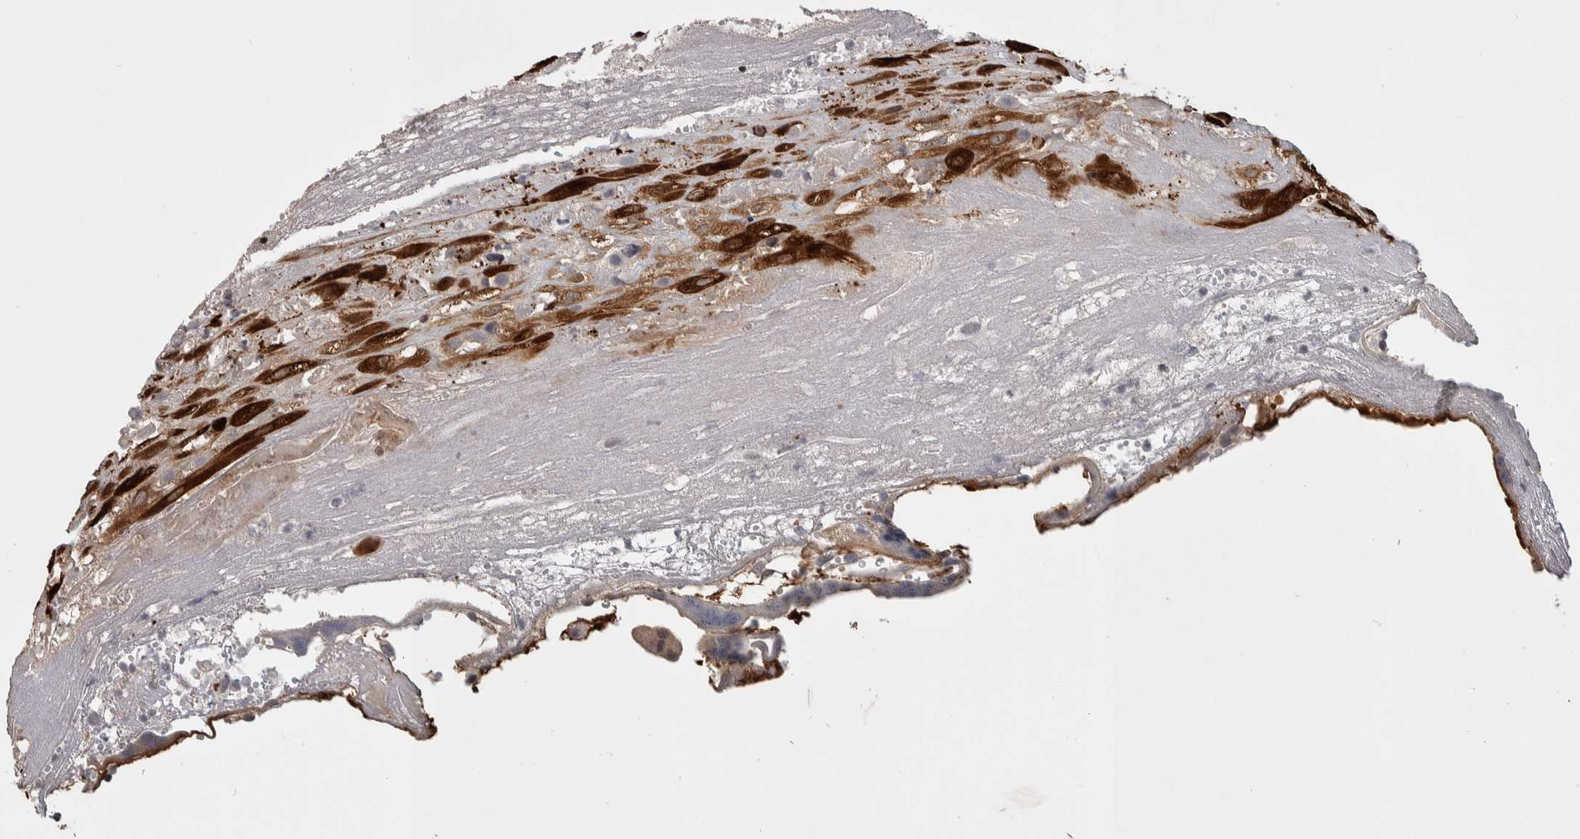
{"staining": {"intensity": "strong", "quantity": "25%-75%", "location": "cytoplasmic/membranous"}, "tissue": "placenta", "cell_type": "Decidual cells", "image_type": "normal", "snomed": [{"axis": "morphology", "description": "Normal tissue, NOS"}, {"axis": "topography", "description": "Placenta"}], "caption": "Immunohistochemistry (IHC) of unremarkable placenta exhibits high levels of strong cytoplasmic/membranous staining in approximately 25%-75% of decidual cells.", "gene": "ZSCAN21", "patient": {"sex": "female", "age": 18}}